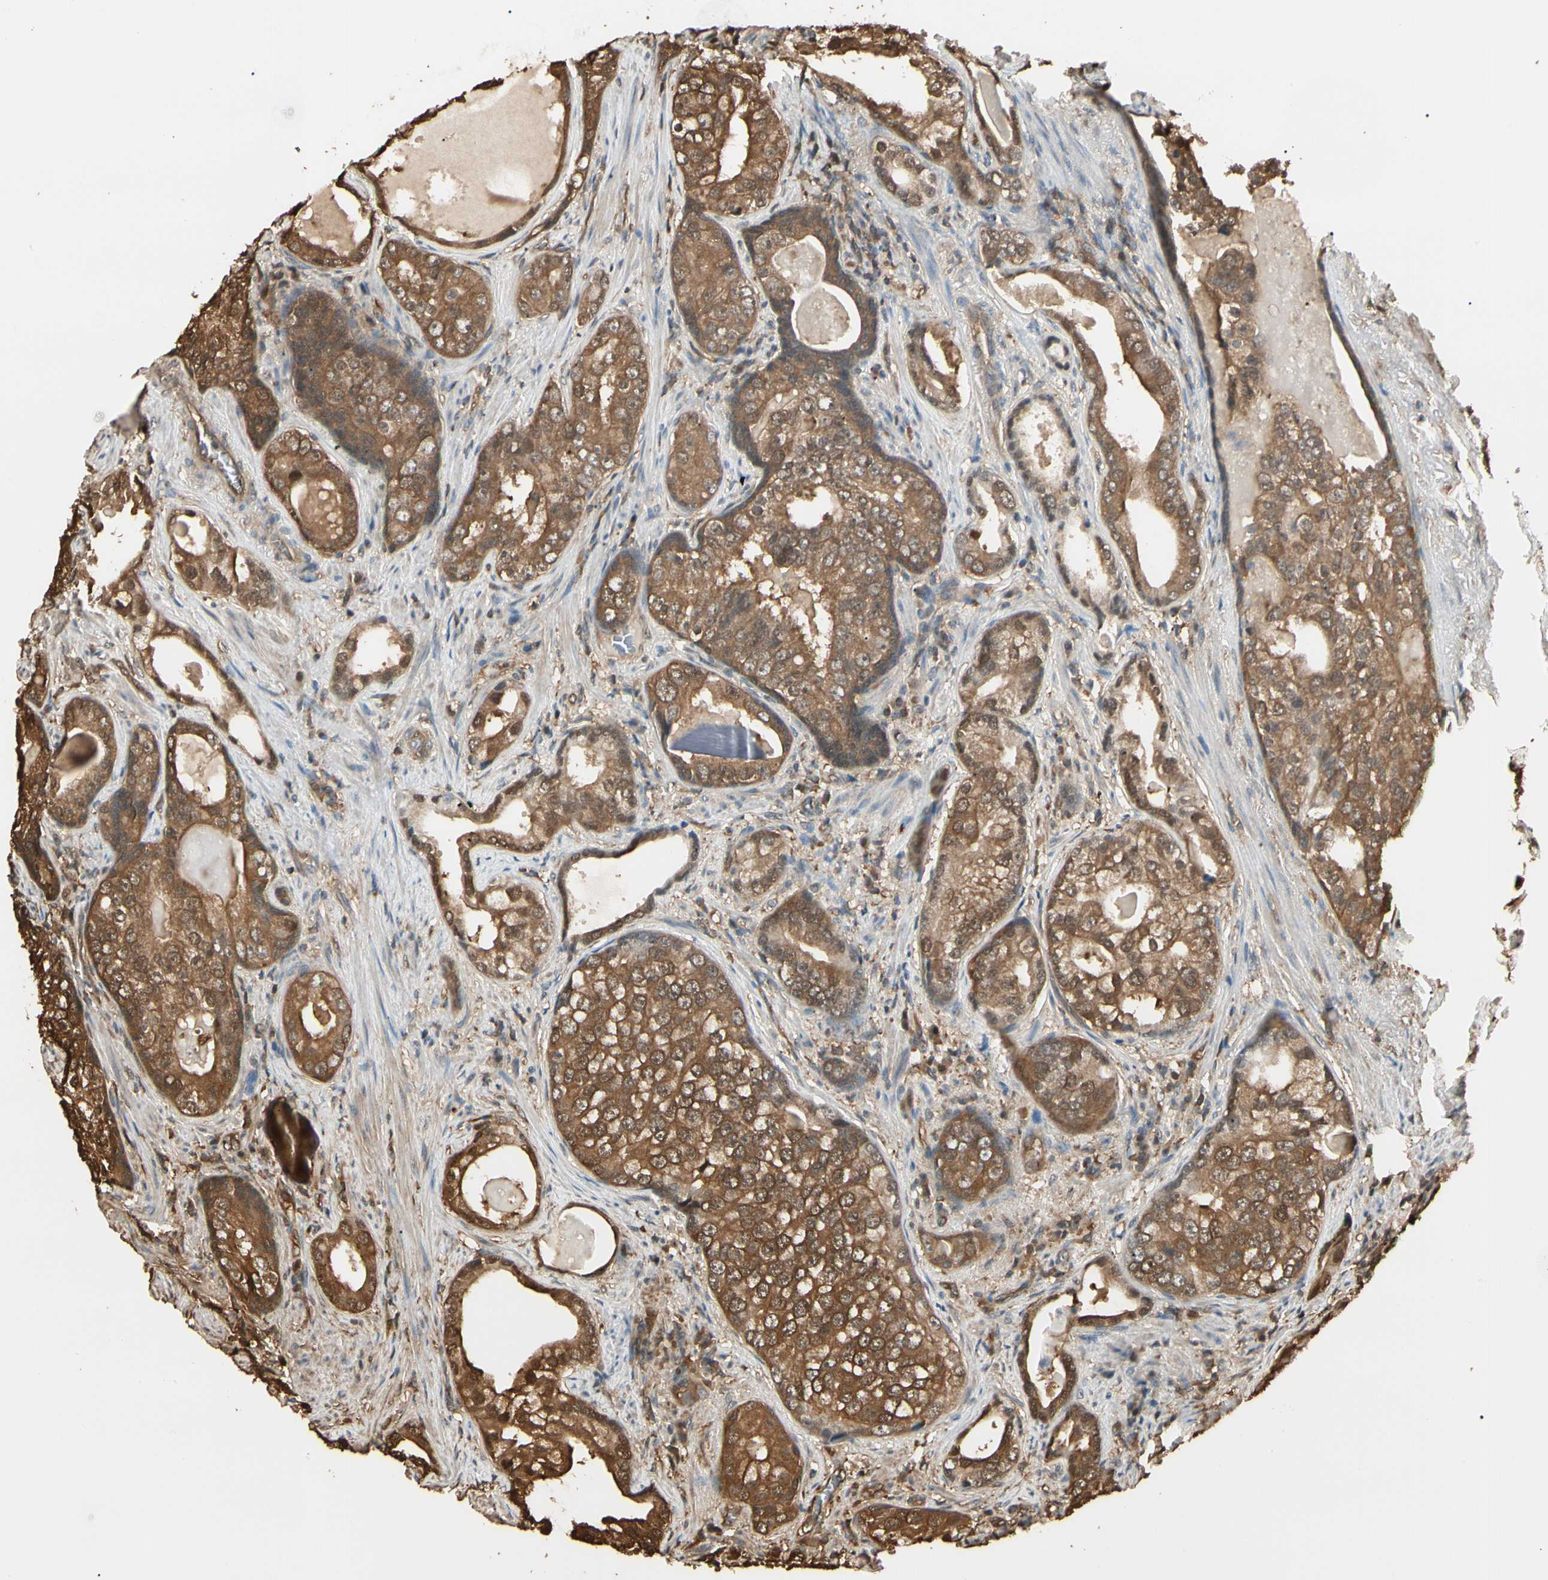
{"staining": {"intensity": "strong", "quantity": ">75%", "location": "cytoplasmic/membranous,nuclear"}, "tissue": "prostate cancer", "cell_type": "Tumor cells", "image_type": "cancer", "snomed": [{"axis": "morphology", "description": "Adenocarcinoma, High grade"}, {"axis": "topography", "description": "Prostate"}], "caption": "Prostate cancer (high-grade adenocarcinoma) tissue reveals strong cytoplasmic/membranous and nuclear staining in approximately >75% of tumor cells, visualized by immunohistochemistry.", "gene": "YWHAE", "patient": {"sex": "male", "age": 66}}